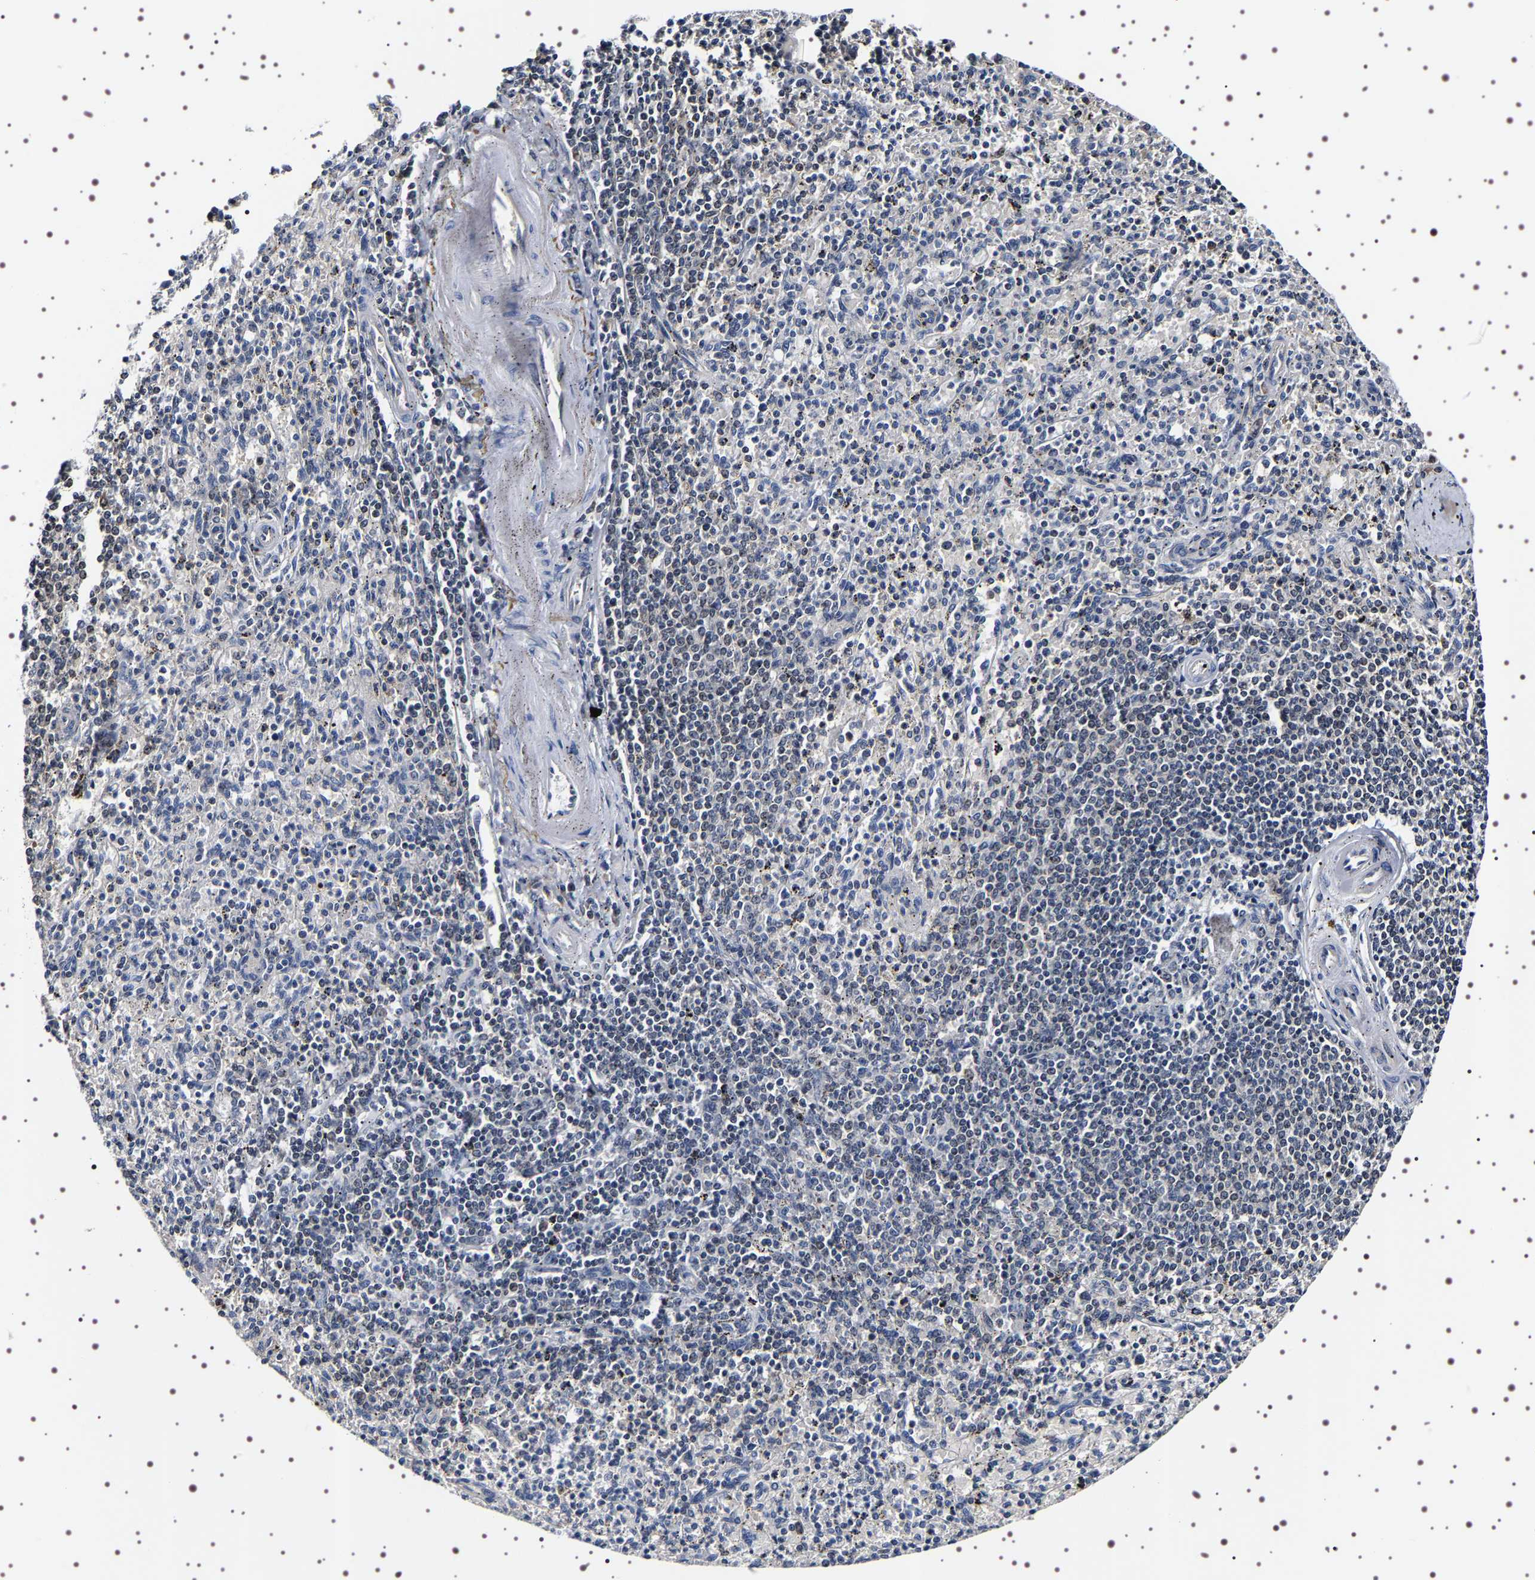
{"staining": {"intensity": "negative", "quantity": "none", "location": "none"}, "tissue": "spleen", "cell_type": "Cells in red pulp", "image_type": "normal", "snomed": [{"axis": "morphology", "description": "Normal tissue, NOS"}, {"axis": "topography", "description": "Spleen"}], "caption": "Spleen stained for a protein using immunohistochemistry (IHC) reveals no expression cells in red pulp.", "gene": "GNL3", "patient": {"sex": "male", "age": 72}}